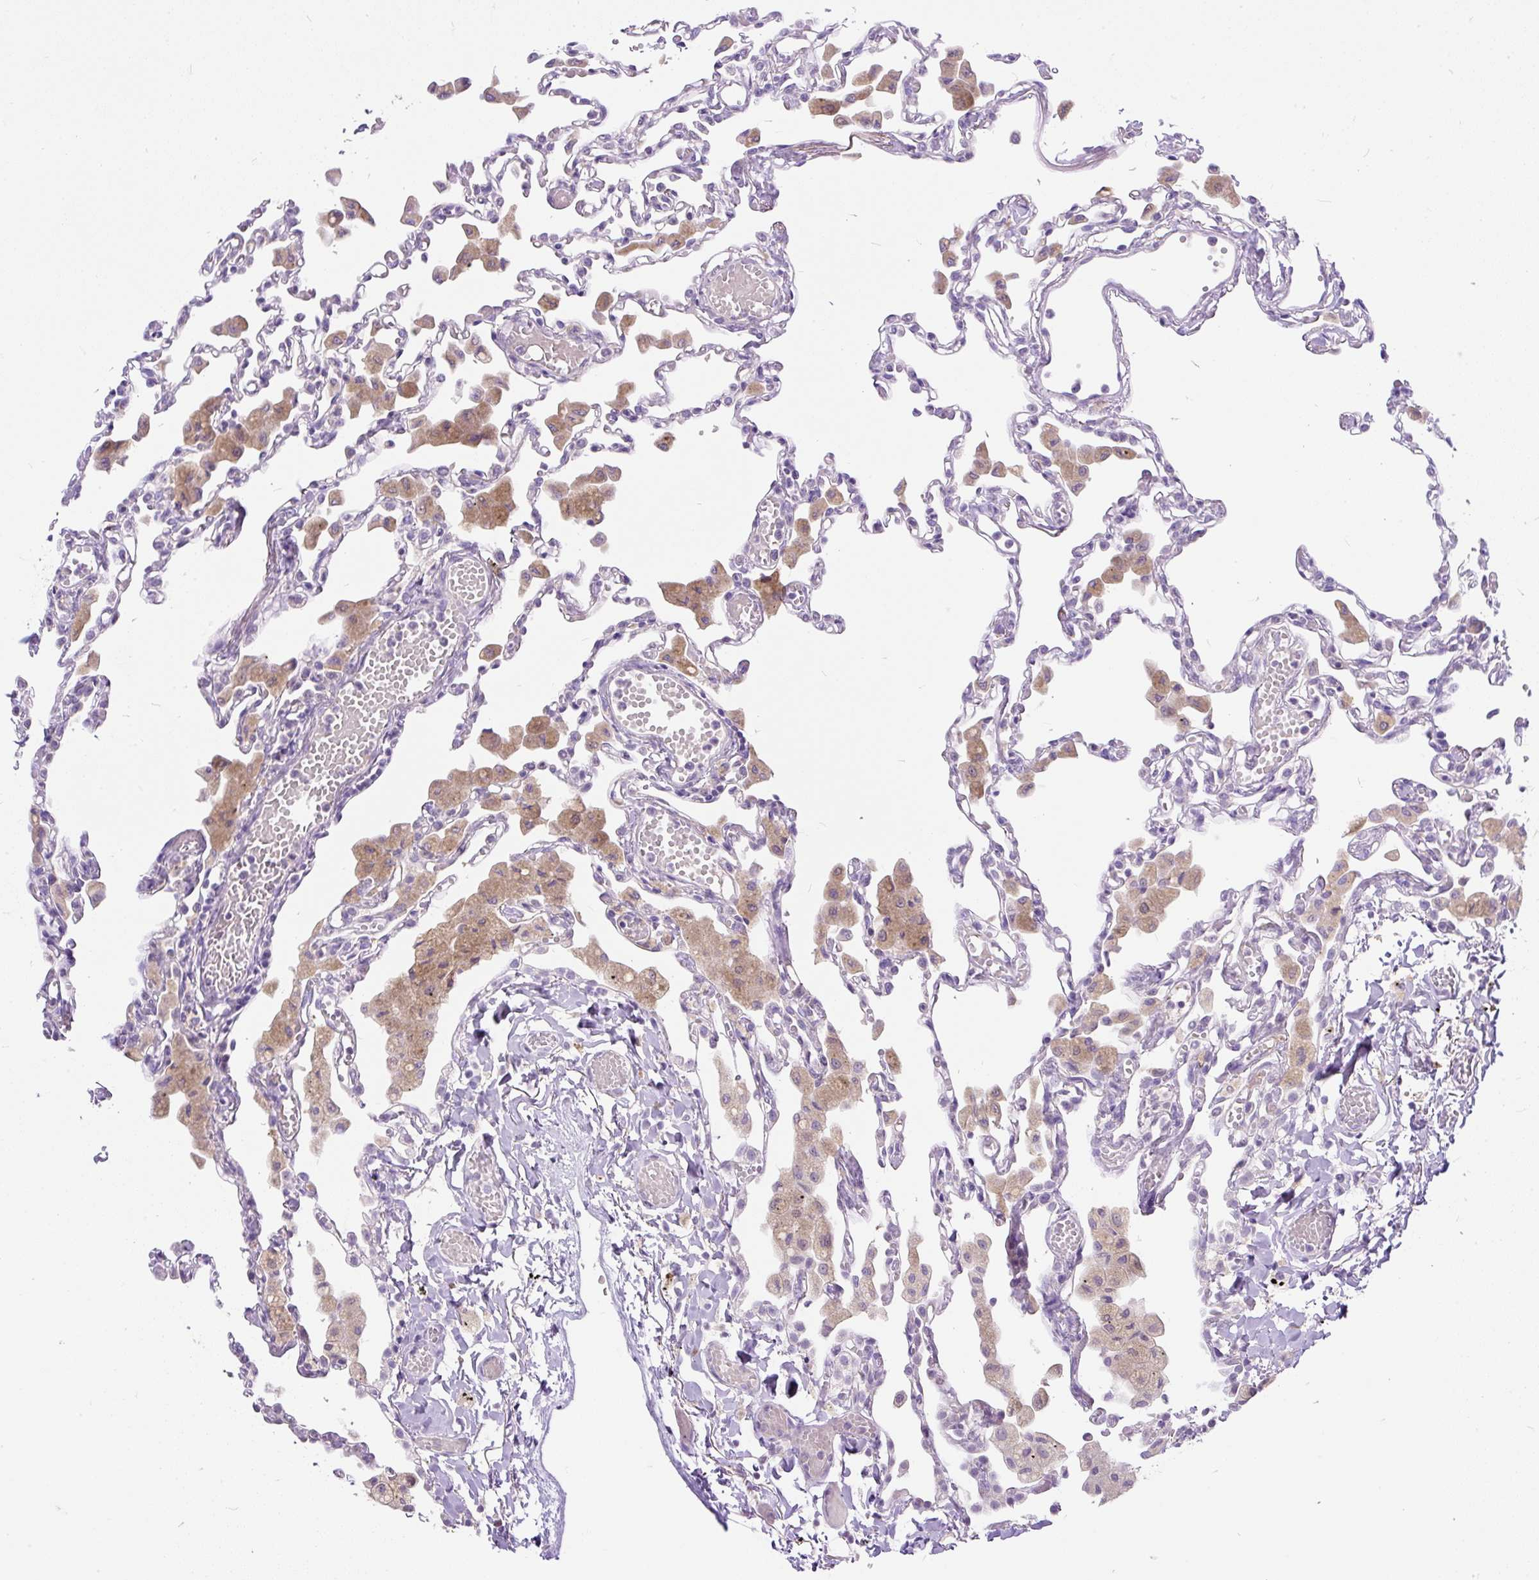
{"staining": {"intensity": "negative", "quantity": "none", "location": "none"}, "tissue": "lung", "cell_type": "Alveolar cells", "image_type": "normal", "snomed": [{"axis": "morphology", "description": "Normal tissue, NOS"}, {"axis": "topography", "description": "Bronchus"}, {"axis": "topography", "description": "Lung"}], "caption": "A histopathology image of lung stained for a protein exhibits no brown staining in alveolar cells. (Immunohistochemistry, brightfield microscopy, high magnification).", "gene": "KRTAP20", "patient": {"sex": "female", "age": 49}}